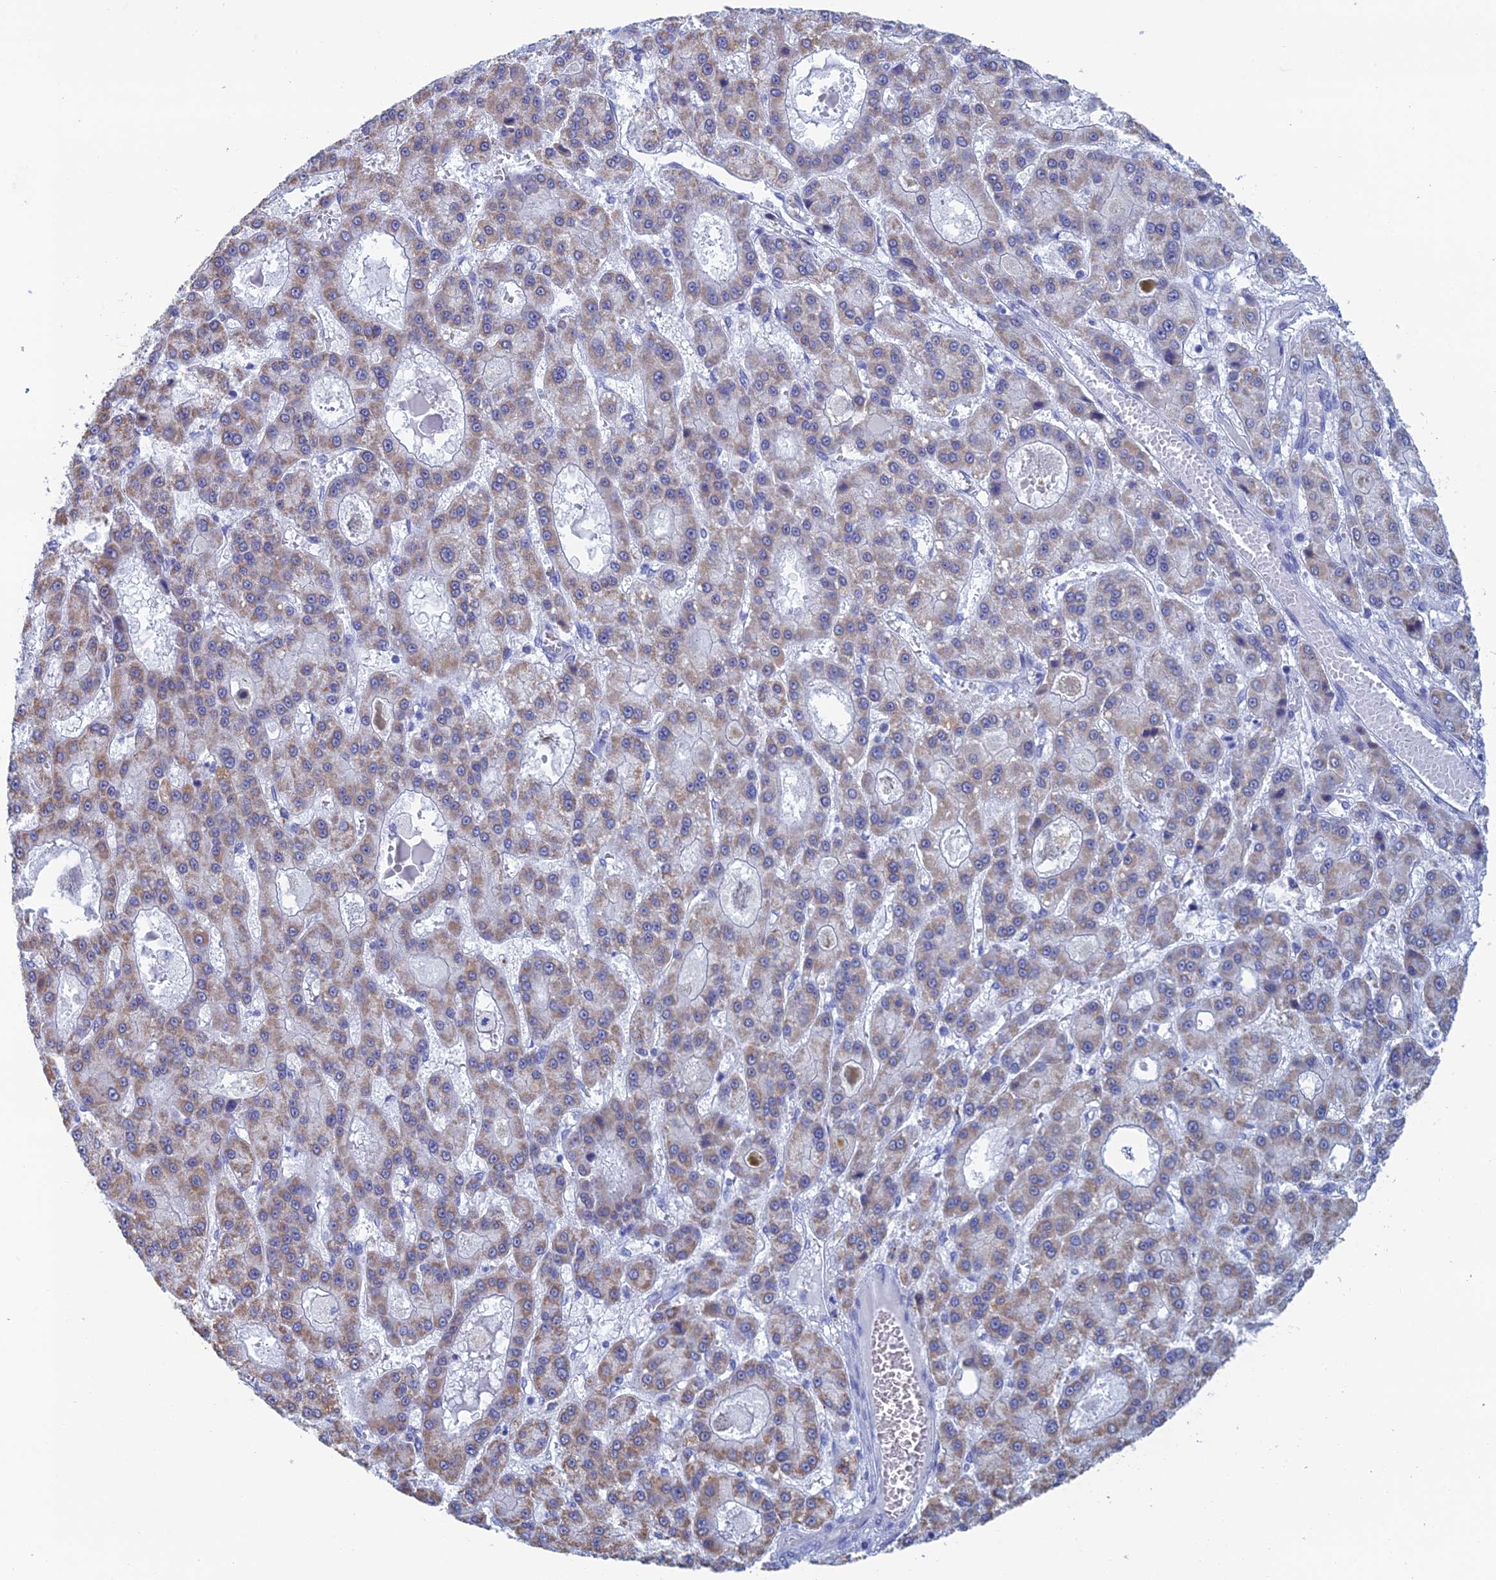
{"staining": {"intensity": "moderate", "quantity": "25%-75%", "location": "cytoplasmic/membranous"}, "tissue": "liver cancer", "cell_type": "Tumor cells", "image_type": "cancer", "snomed": [{"axis": "morphology", "description": "Carcinoma, Hepatocellular, NOS"}, {"axis": "topography", "description": "Liver"}], "caption": "Tumor cells exhibit medium levels of moderate cytoplasmic/membranous positivity in approximately 25%-75% of cells in liver hepatocellular carcinoma.", "gene": "CFAP210", "patient": {"sex": "male", "age": 70}}